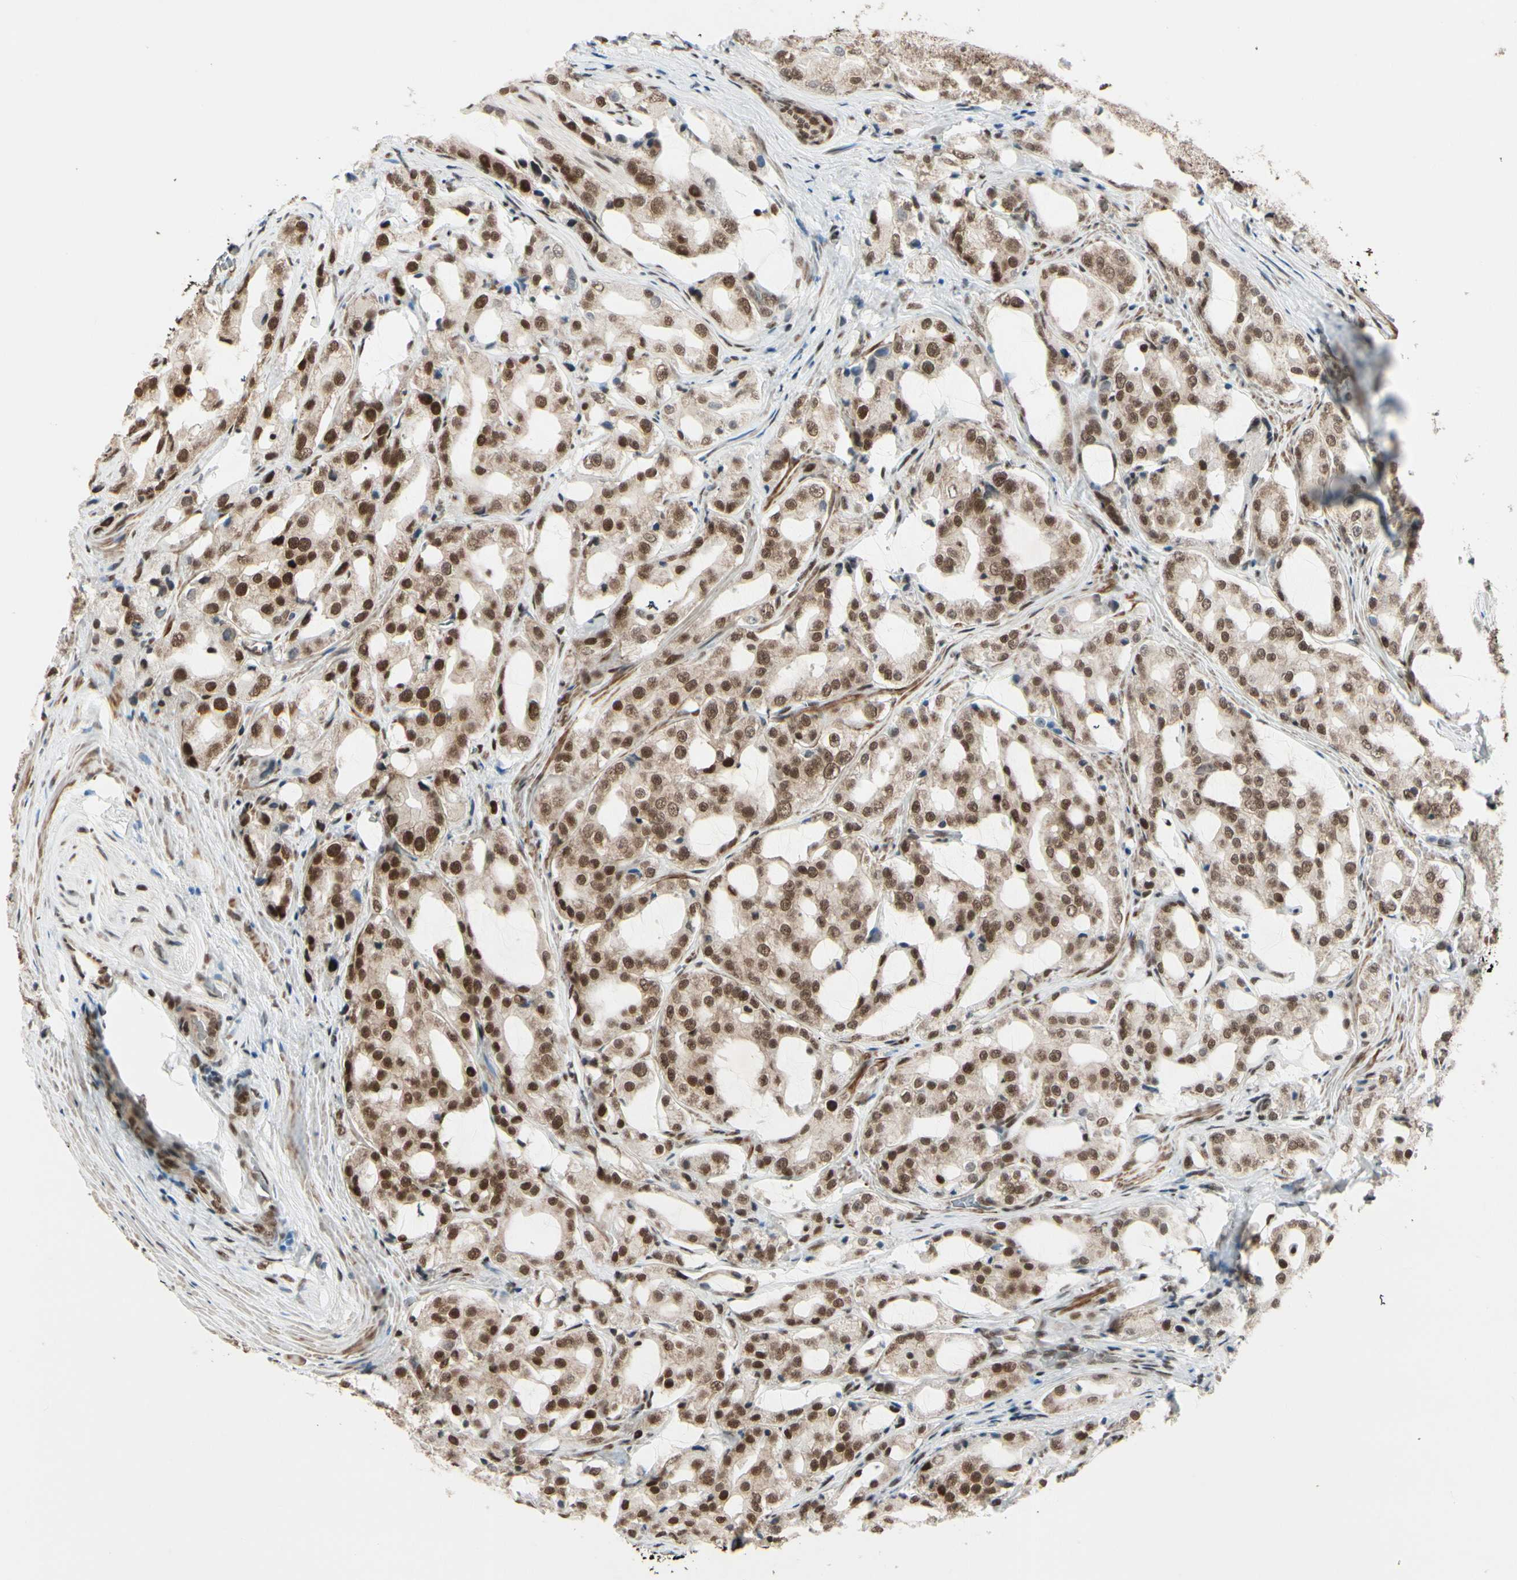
{"staining": {"intensity": "moderate", "quantity": ">75%", "location": "cytoplasmic/membranous,nuclear"}, "tissue": "prostate cancer", "cell_type": "Tumor cells", "image_type": "cancer", "snomed": [{"axis": "morphology", "description": "Adenocarcinoma, High grade"}, {"axis": "topography", "description": "Prostate"}], "caption": "Immunohistochemistry (IHC) staining of prostate adenocarcinoma (high-grade), which demonstrates medium levels of moderate cytoplasmic/membranous and nuclear positivity in about >75% of tumor cells indicating moderate cytoplasmic/membranous and nuclear protein positivity. The staining was performed using DAB (3,3'-diaminobenzidine) (brown) for protein detection and nuclei were counterstained in hematoxylin (blue).", "gene": "CHAMP1", "patient": {"sex": "male", "age": 73}}